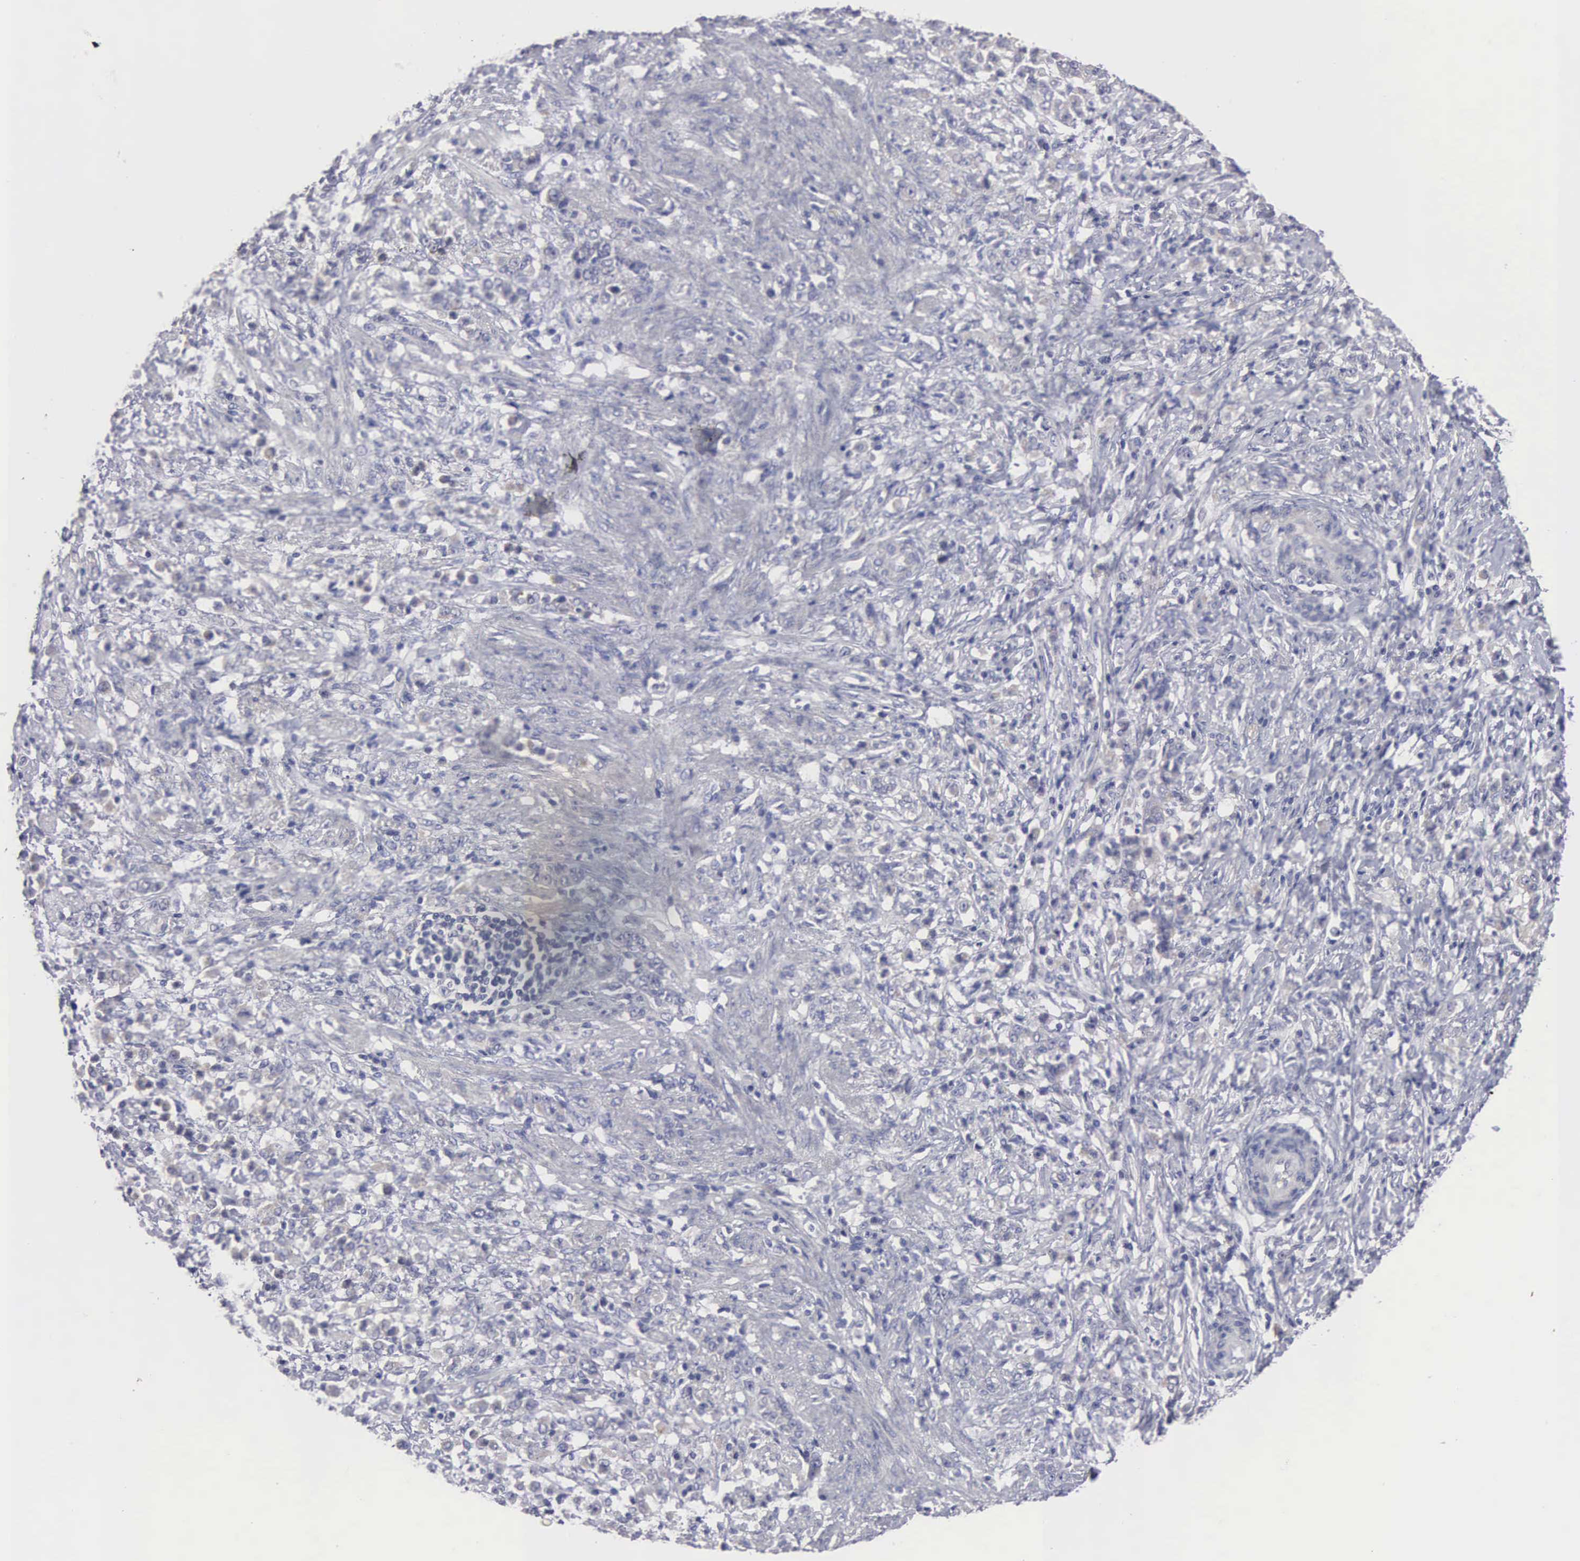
{"staining": {"intensity": "weak", "quantity": "<25%", "location": "cytoplasmic/membranous"}, "tissue": "stomach cancer", "cell_type": "Tumor cells", "image_type": "cancer", "snomed": [{"axis": "morphology", "description": "Adenocarcinoma, NOS"}, {"axis": "topography", "description": "Stomach, lower"}], "caption": "Tumor cells are negative for brown protein staining in adenocarcinoma (stomach).", "gene": "CEP170B", "patient": {"sex": "male", "age": 88}}